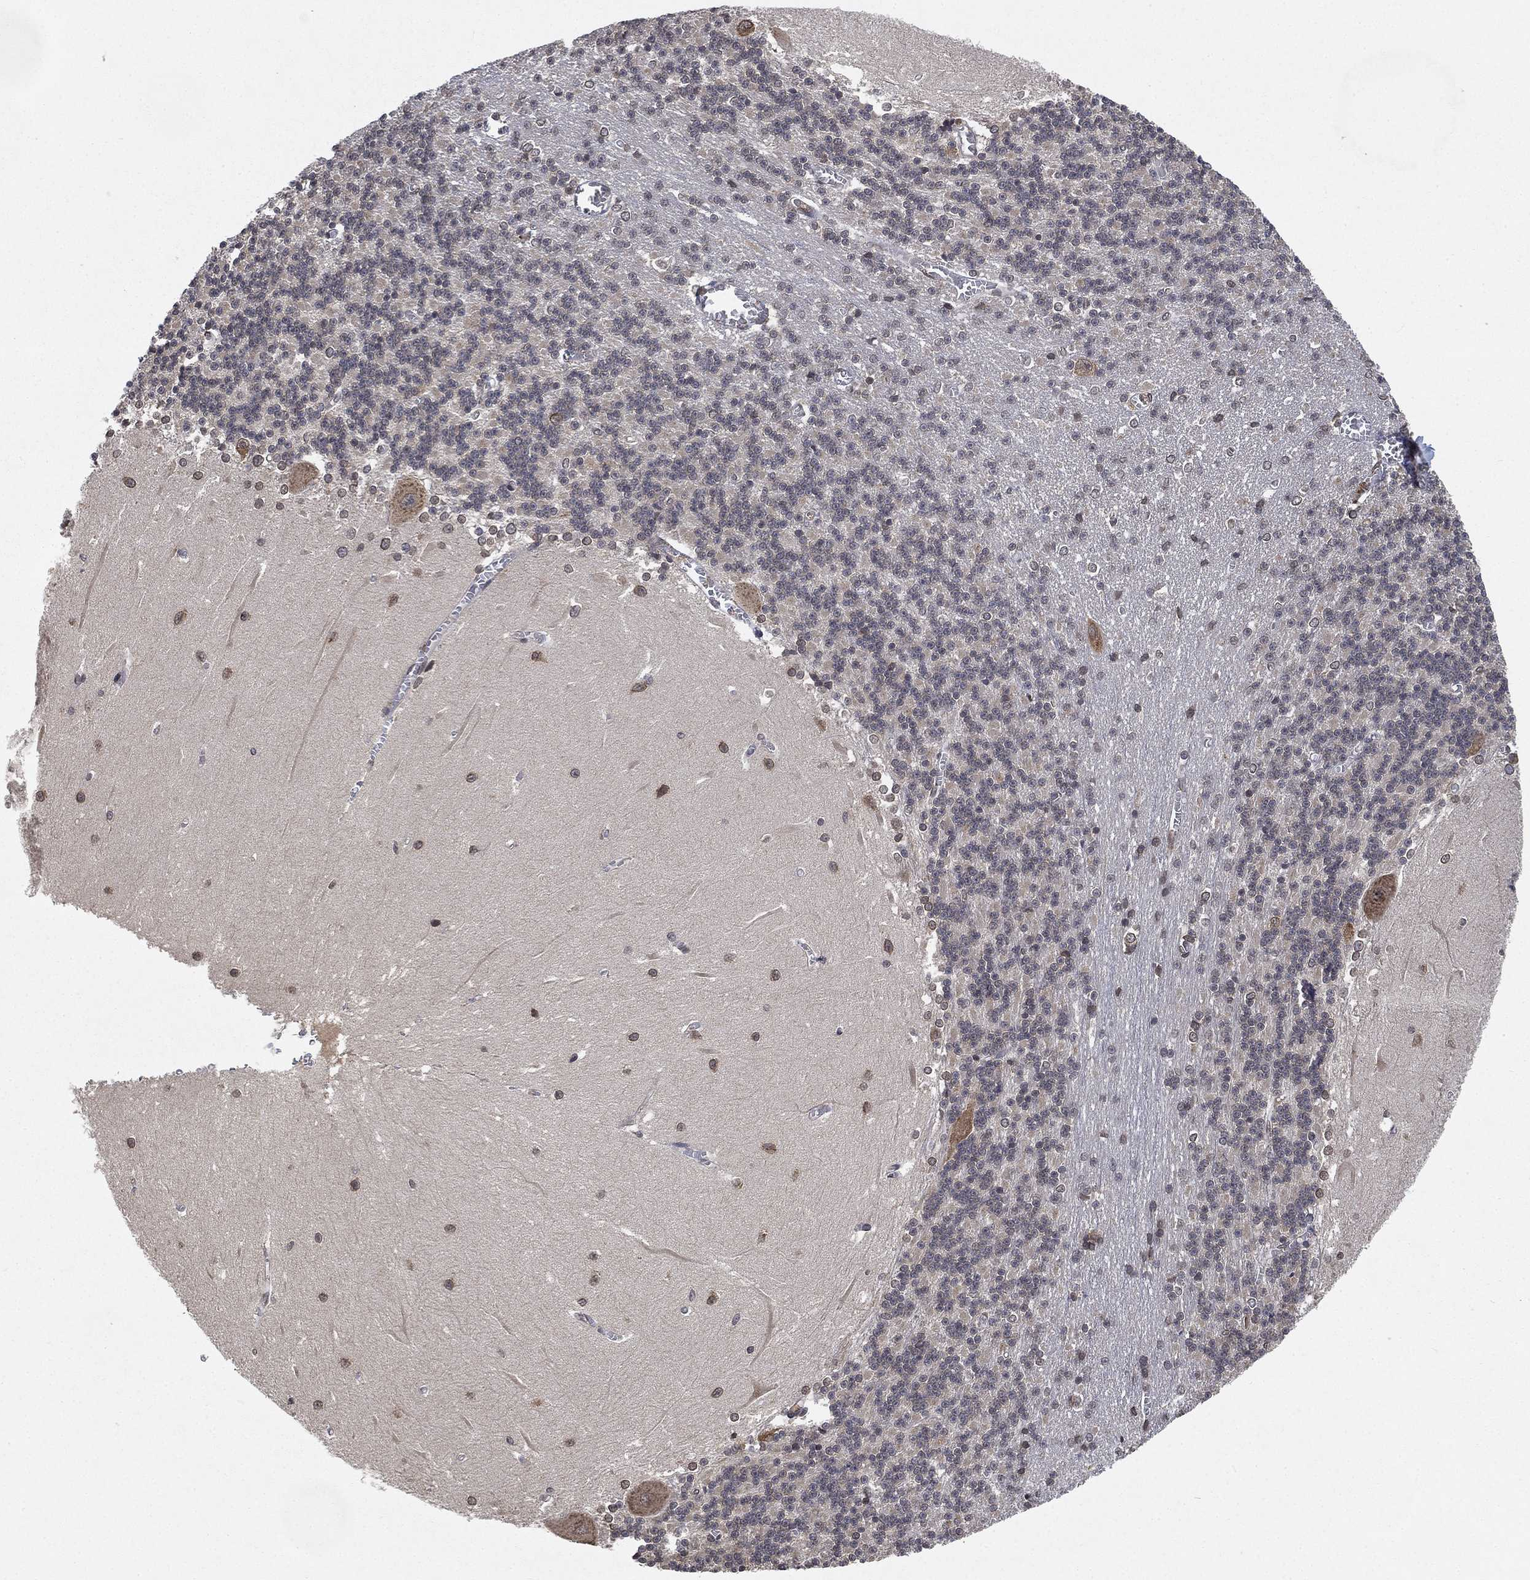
{"staining": {"intensity": "negative", "quantity": "none", "location": "none"}, "tissue": "cerebellum", "cell_type": "Cells in granular layer", "image_type": "normal", "snomed": [{"axis": "morphology", "description": "Normal tissue, NOS"}, {"axis": "topography", "description": "Cerebellum"}], "caption": "This is an immunohistochemistry (IHC) photomicrograph of unremarkable human cerebellum. There is no positivity in cells in granular layer.", "gene": "UBA5", "patient": {"sex": "male", "age": 37}}